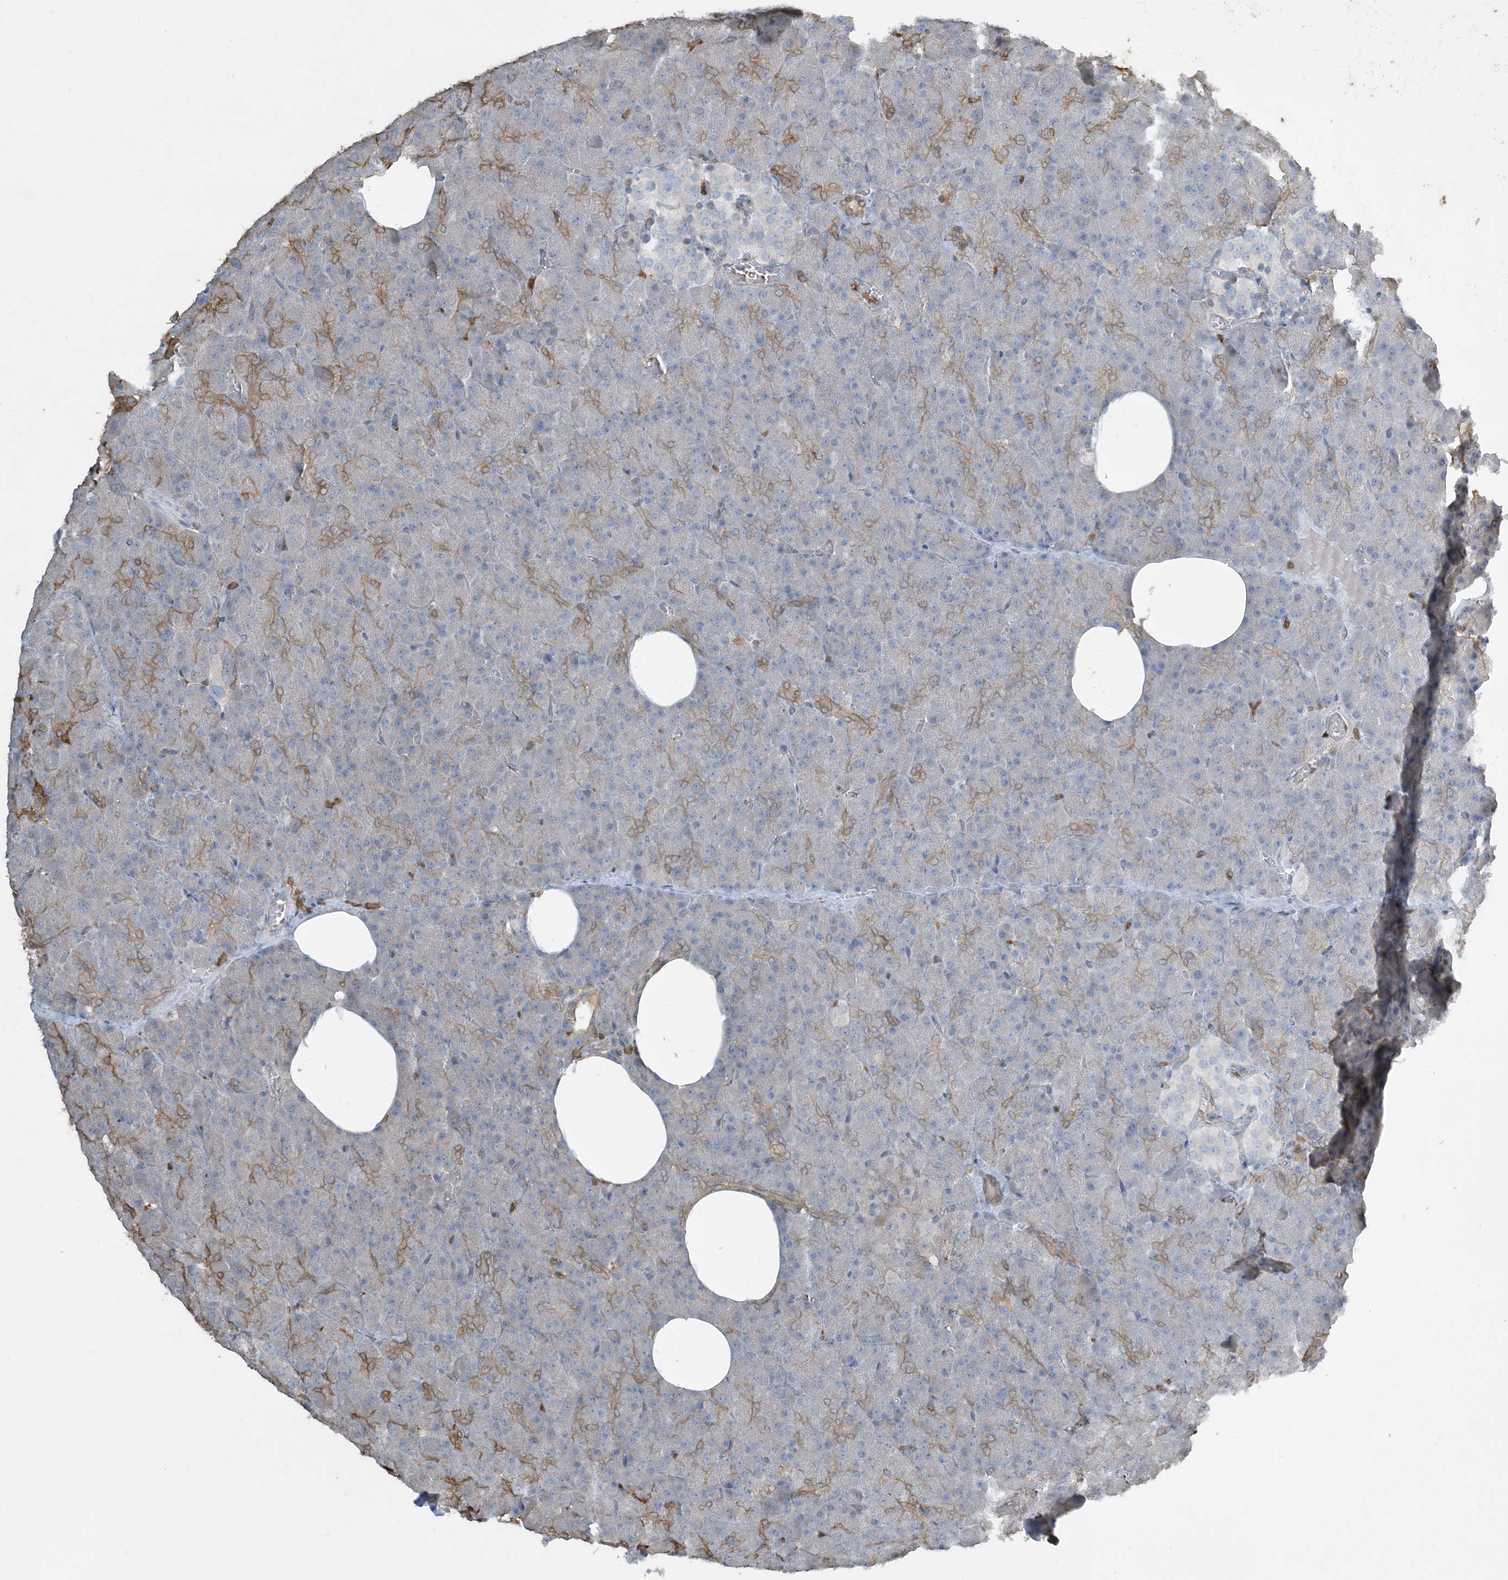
{"staining": {"intensity": "moderate", "quantity": "<25%", "location": "cytoplasmic/membranous"}, "tissue": "pancreas", "cell_type": "Exocrine glandular cells", "image_type": "normal", "snomed": [{"axis": "morphology", "description": "Normal tissue, NOS"}, {"axis": "morphology", "description": "Carcinoid, malignant, NOS"}, {"axis": "topography", "description": "Pancreas"}], "caption": "Normal pancreas reveals moderate cytoplasmic/membranous expression in about <25% of exocrine glandular cells, visualized by immunohistochemistry. The protein of interest is stained brown, and the nuclei are stained in blue (DAB IHC with brightfield microscopy, high magnification).", "gene": "TMSB4X", "patient": {"sex": "female", "age": 35}}